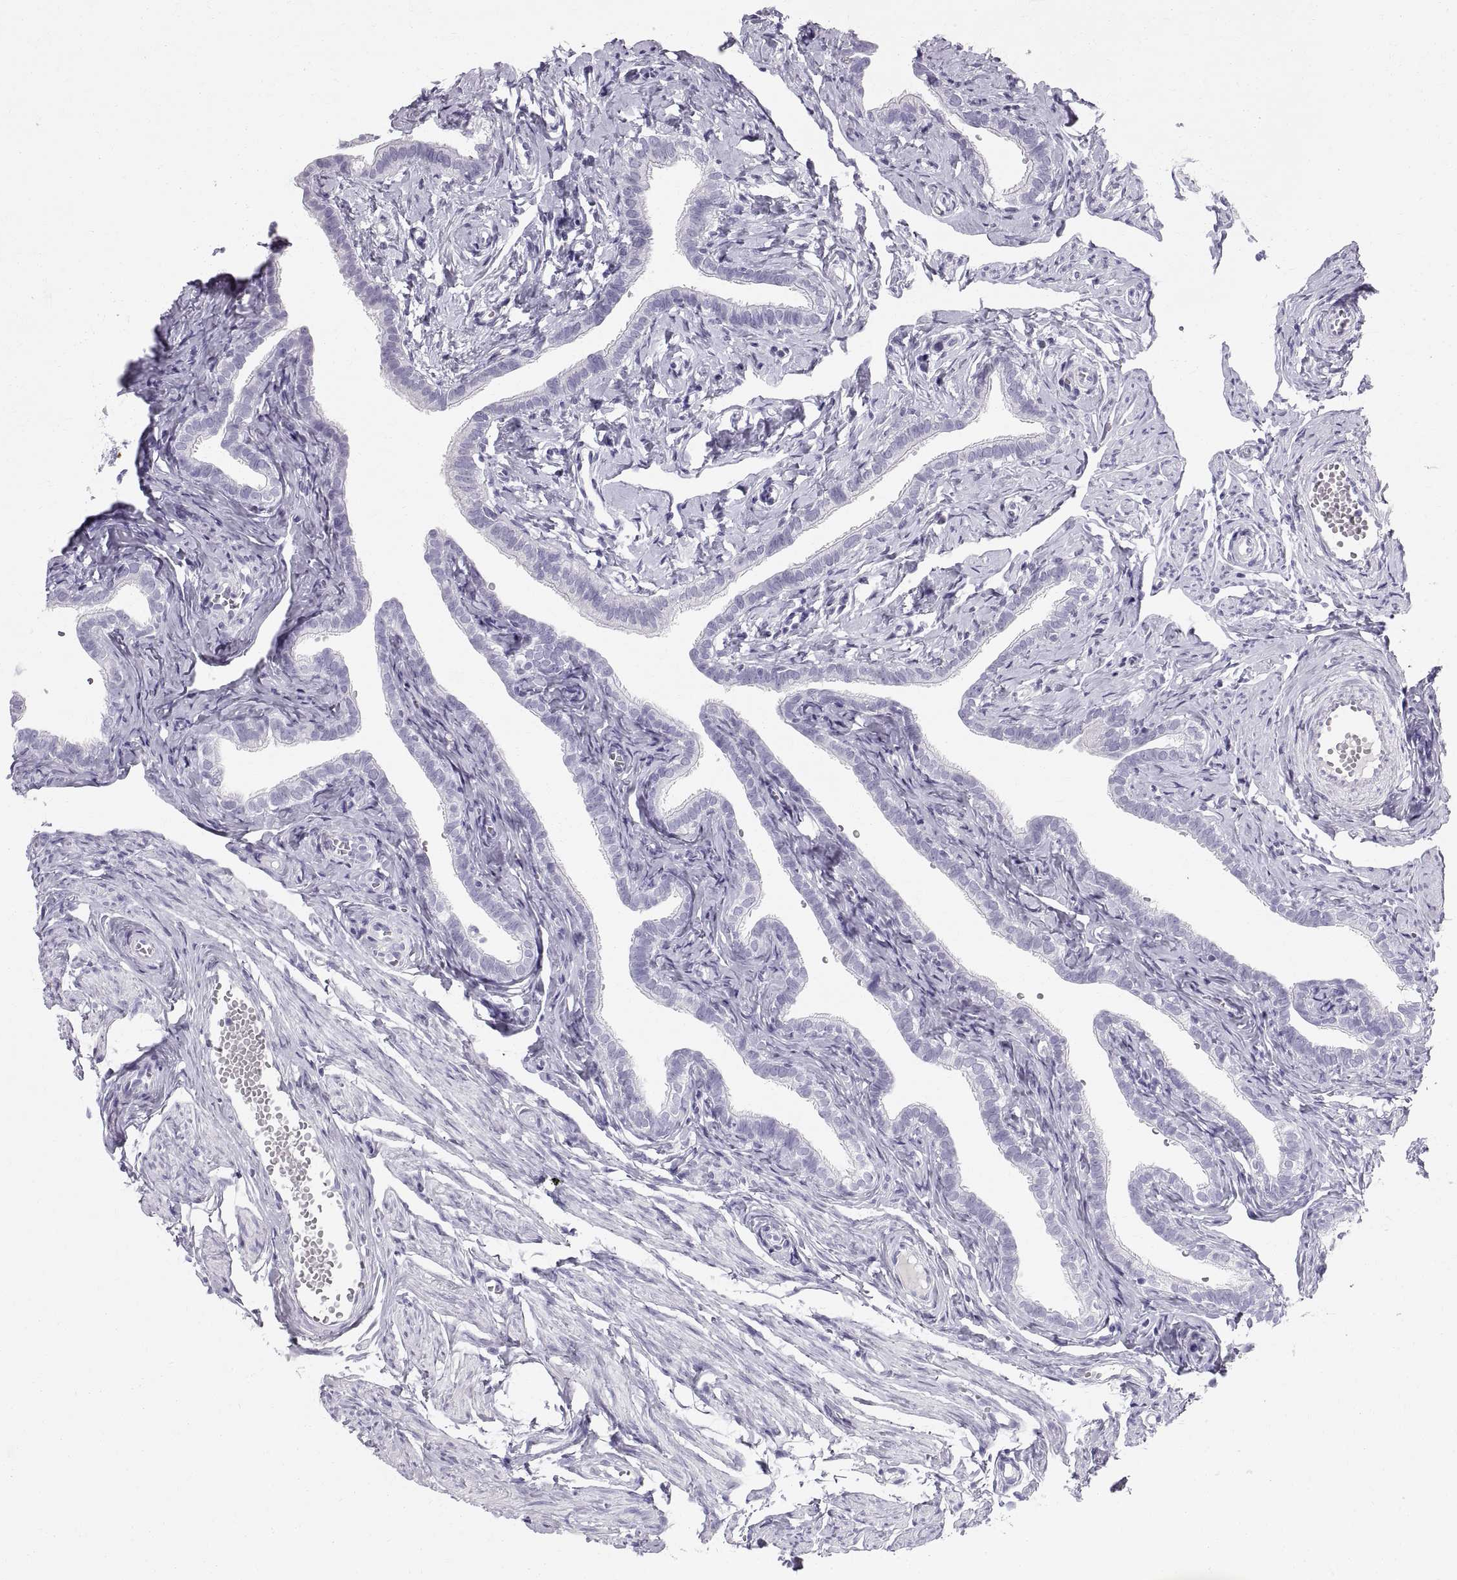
{"staining": {"intensity": "negative", "quantity": "none", "location": "none"}, "tissue": "fallopian tube", "cell_type": "Glandular cells", "image_type": "normal", "snomed": [{"axis": "morphology", "description": "Normal tissue, NOS"}, {"axis": "topography", "description": "Fallopian tube"}], "caption": "Normal fallopian tube was stained to show a protein in brown. There is no significant staining in glandular cells. Nuclei are stained in blue.", "gene": "SLC22A6", "patient": {"sex": "female", "age": 41}}